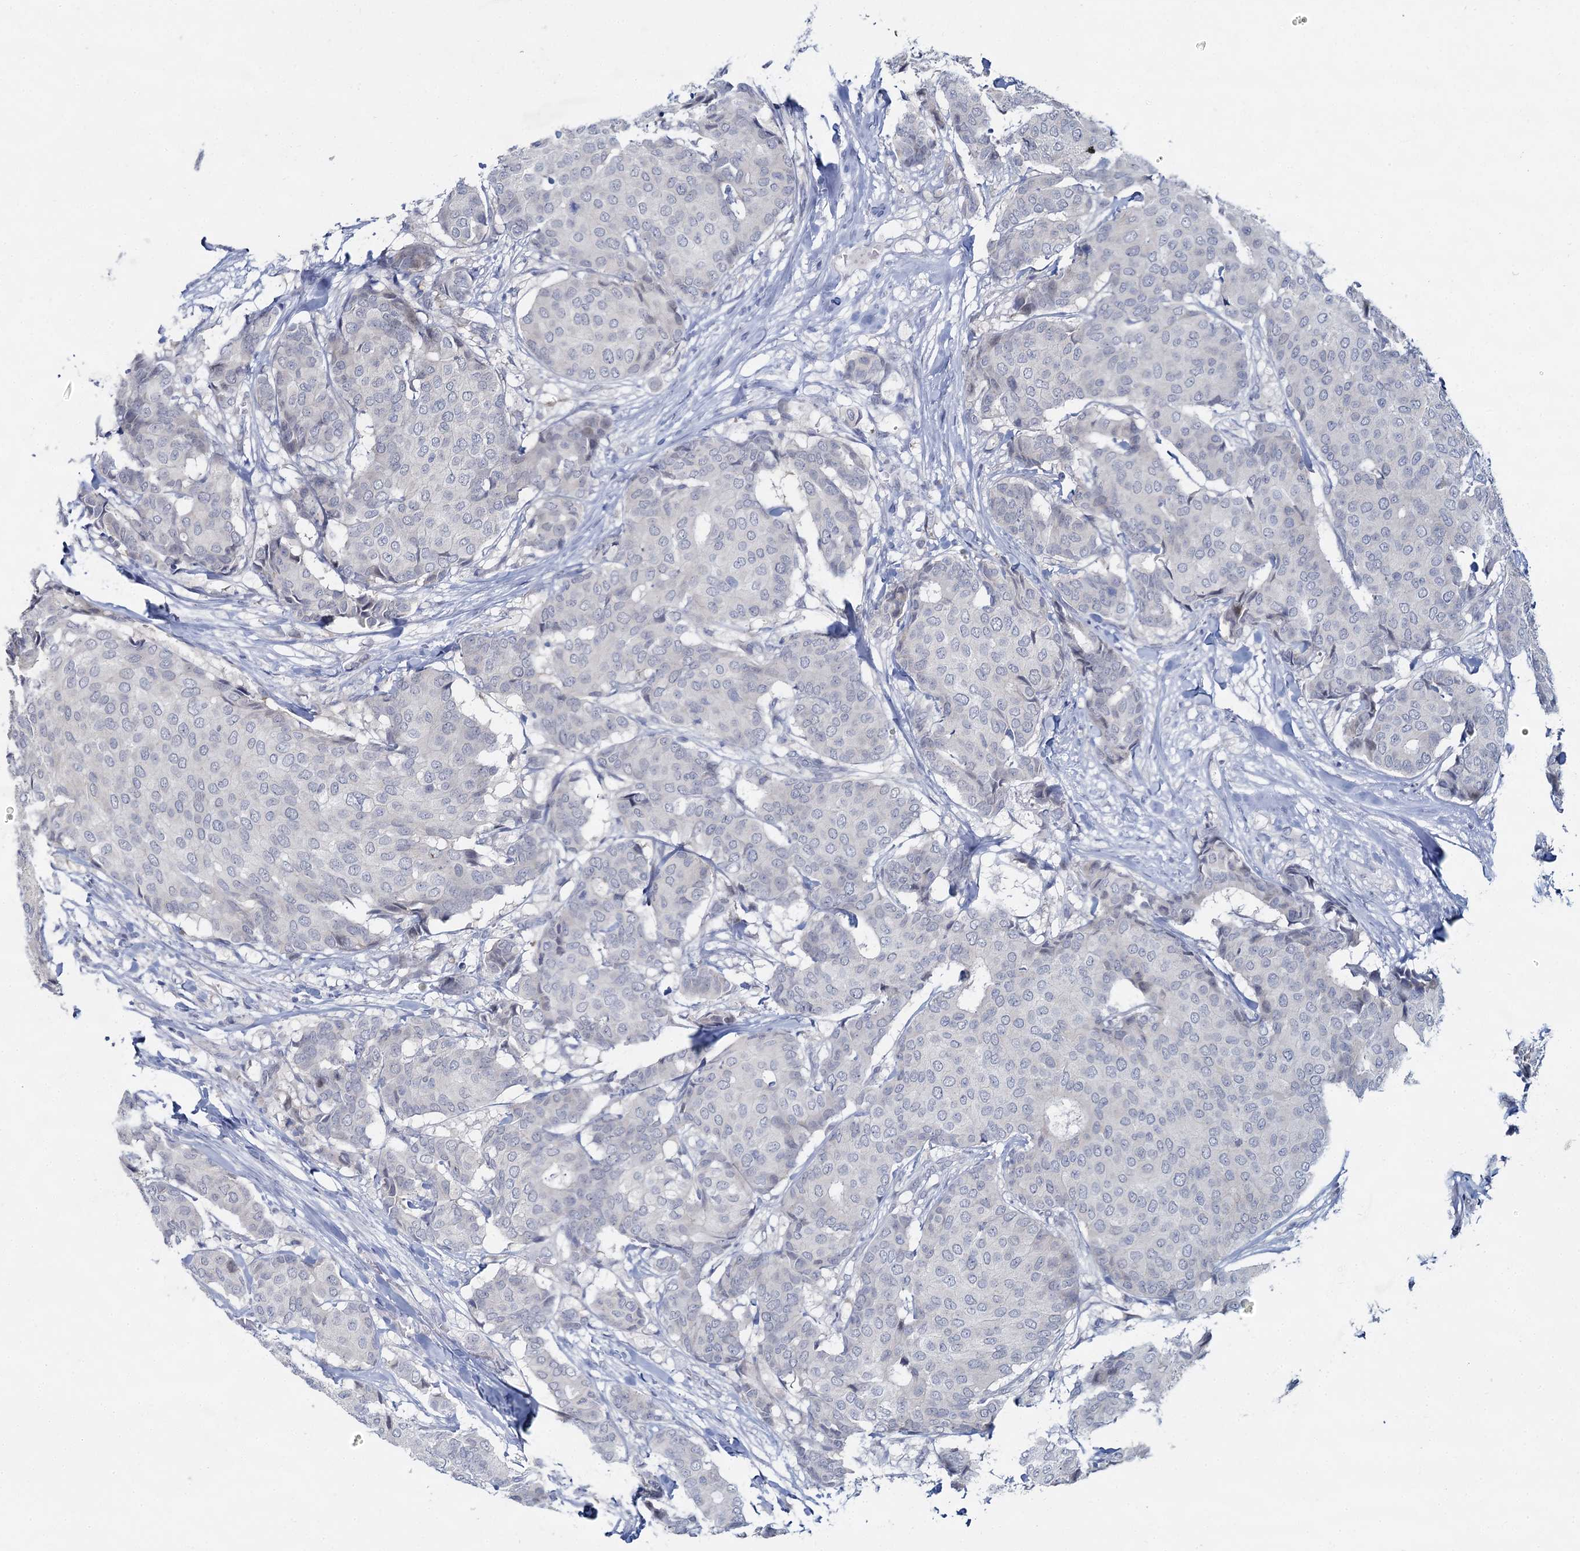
{"staining": {"intensity": "negative", "quantity": "none", "location": "none"}, "tissue": "breast cancer", "cell_type": "Tumor cells", "image_type": "cancer", "snomed": [{"axis": "morphology", "description": "Duct carcinoma"}, {"axis": "topography", "description": "Breast"}], "caption": "Immunohistochemistry (IHC) histopathology image of neoplastic tissue: human breast cancer stained with DAB shows no significant protein expression in tumor cells.", "gene": "ACRBP", "patient": {"sex": "female", "age": 75}}